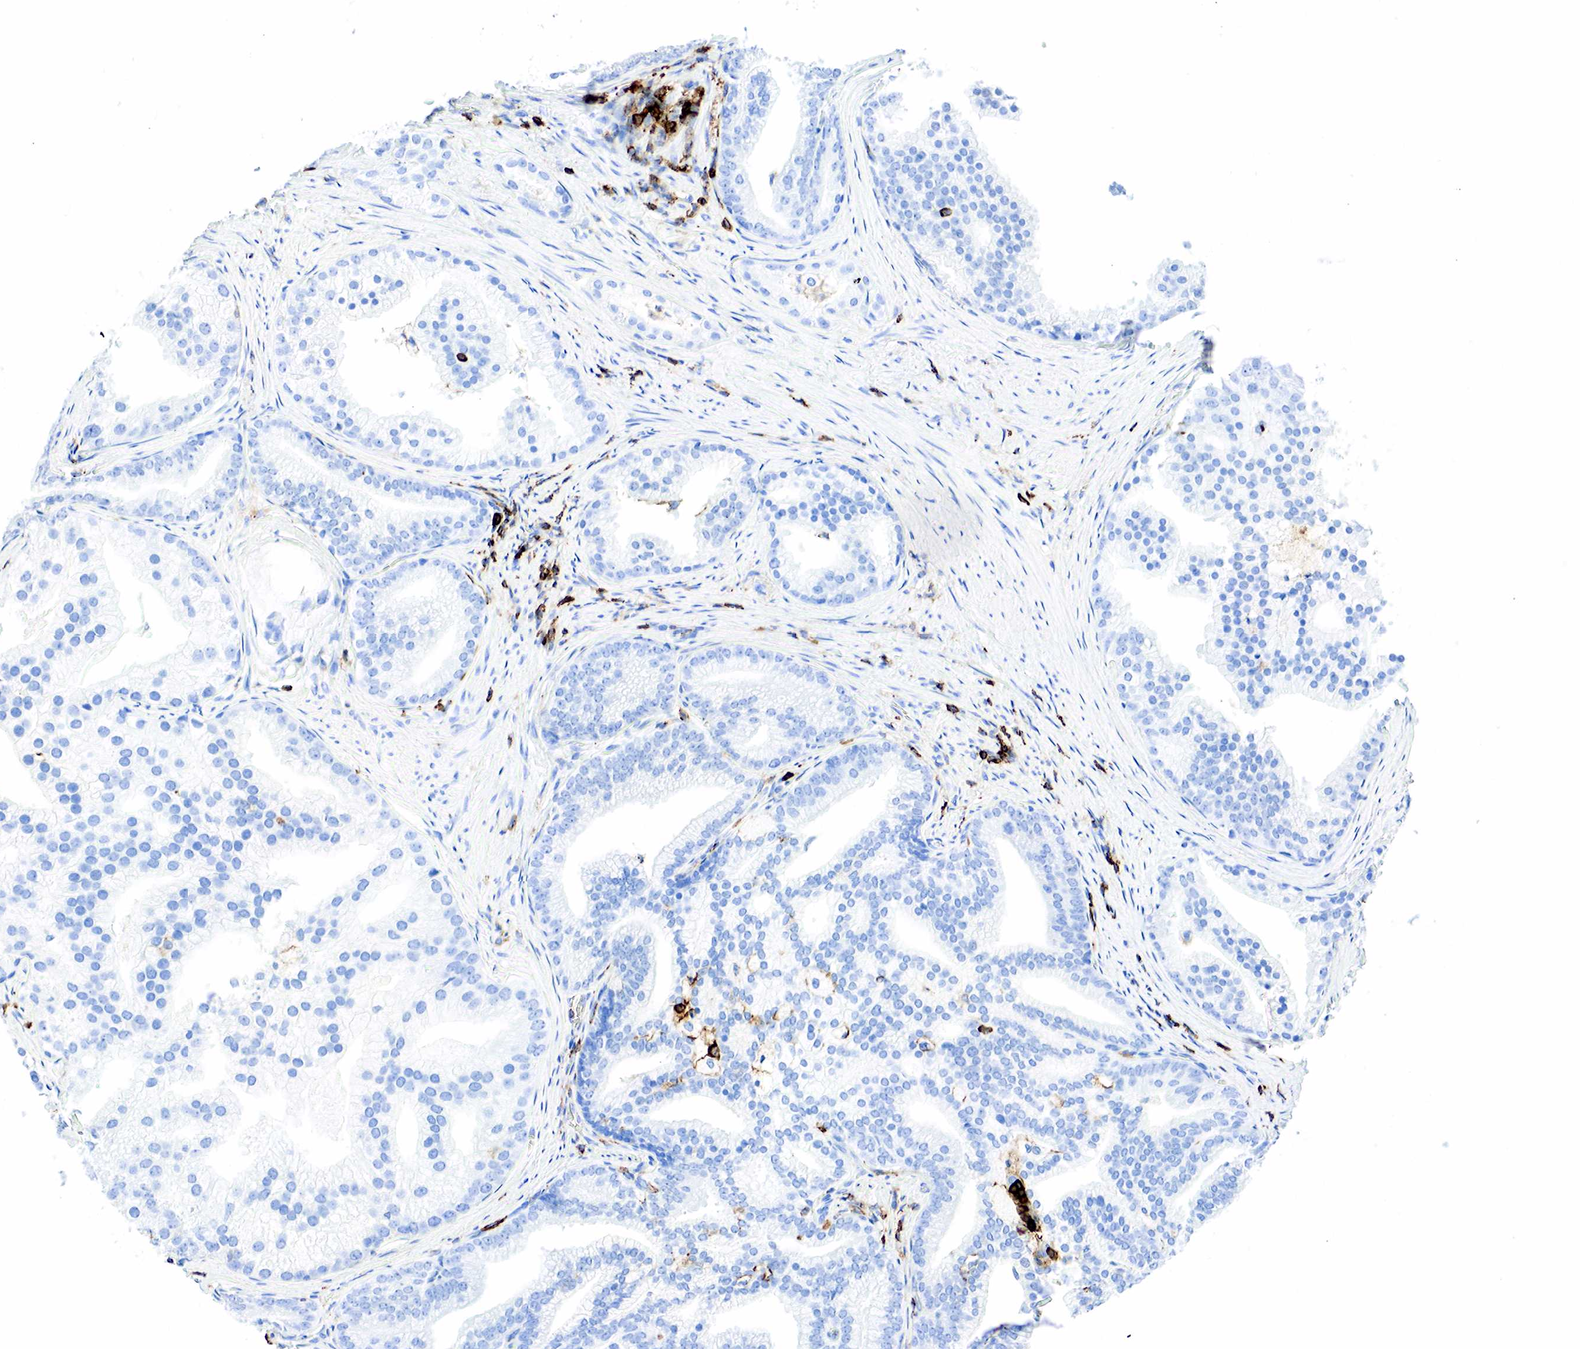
{"staining": {"intensity": "negative", "quantity": "none", "location": "none"}, "tissue": "prostate cancer", "cell_type": "Tumor cells", "image_type": "cancer", "snomed": [{"axis": "morphology", "description": "Adenocarcinoma, Low grade"}, {"axis": "topography", "description": "Prostate"}], "caption": "There is no significant expression in tumor cells of prostate cancer.", "gene": "PTPRC", "patient": {"sex": "male", "age": 71}}